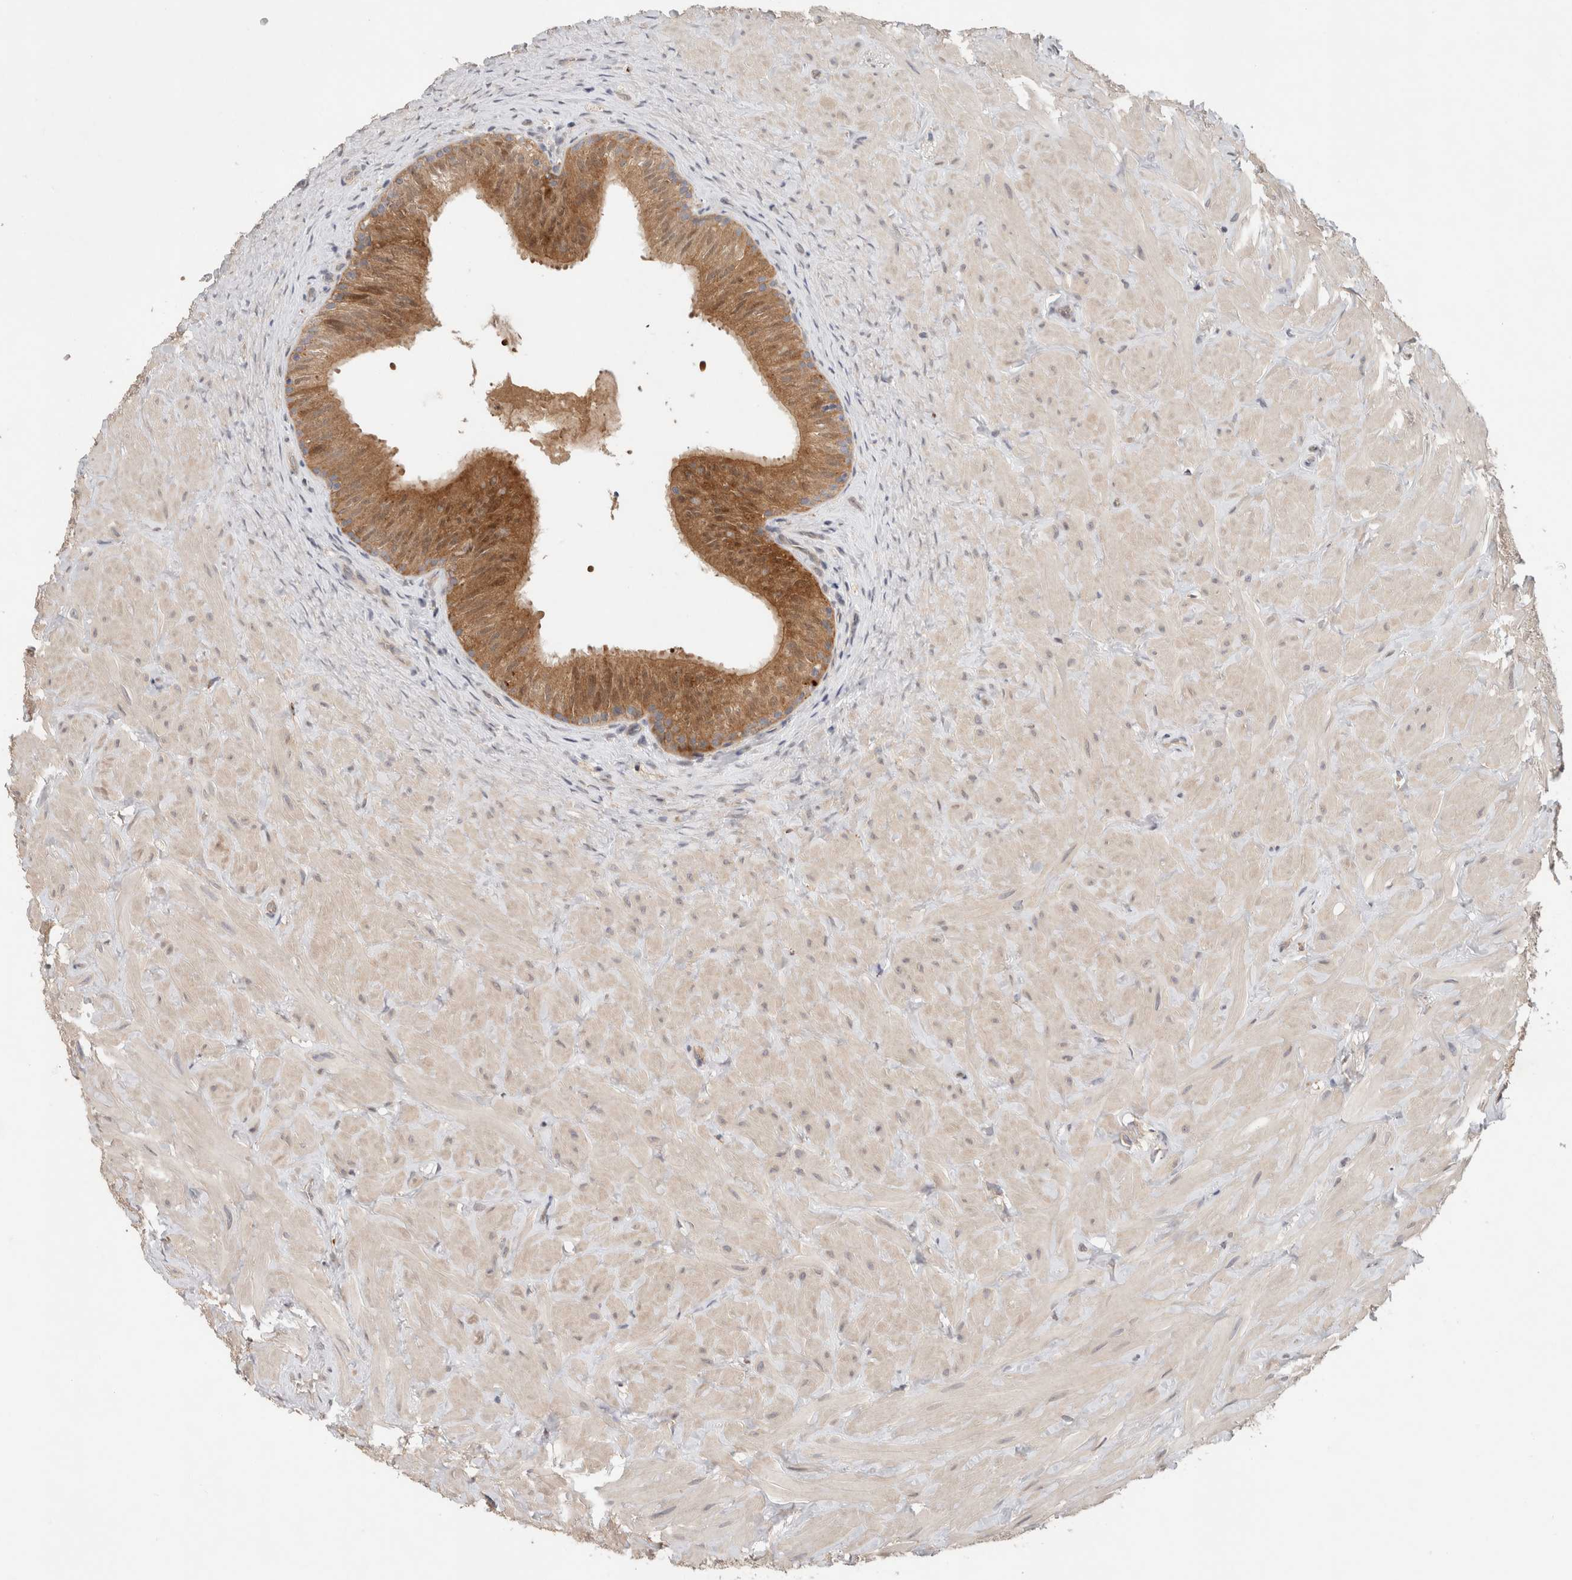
{"staining": {"intensity": "moderate", "quantity": ">75%", "location": "cytoplasmic/membranous"}, "tissue": "epididymis", "cell_type": "Glandular cells", "image_type": "normal", "snomed": [{"axis": "morphology", "description": "Normal tissue, NOS"}, {"axis": "topography", "description": "Soft tissue"}, {"axis": "topography", "description": "Epididymis"}], "caption": "Immunohistochemistry (IHC) photomicrograph of normal epididymis: human epididymis stained using immunohistochemistry (IHC) reveals medium levels of moderate protein expression localized specifically in the cytoplasmic/membranous of glandular cells, appearing as a cytoplasmic/membranous brown color.", "gene": "SGK1", "patient": {"sex": "male", "age": 26}}